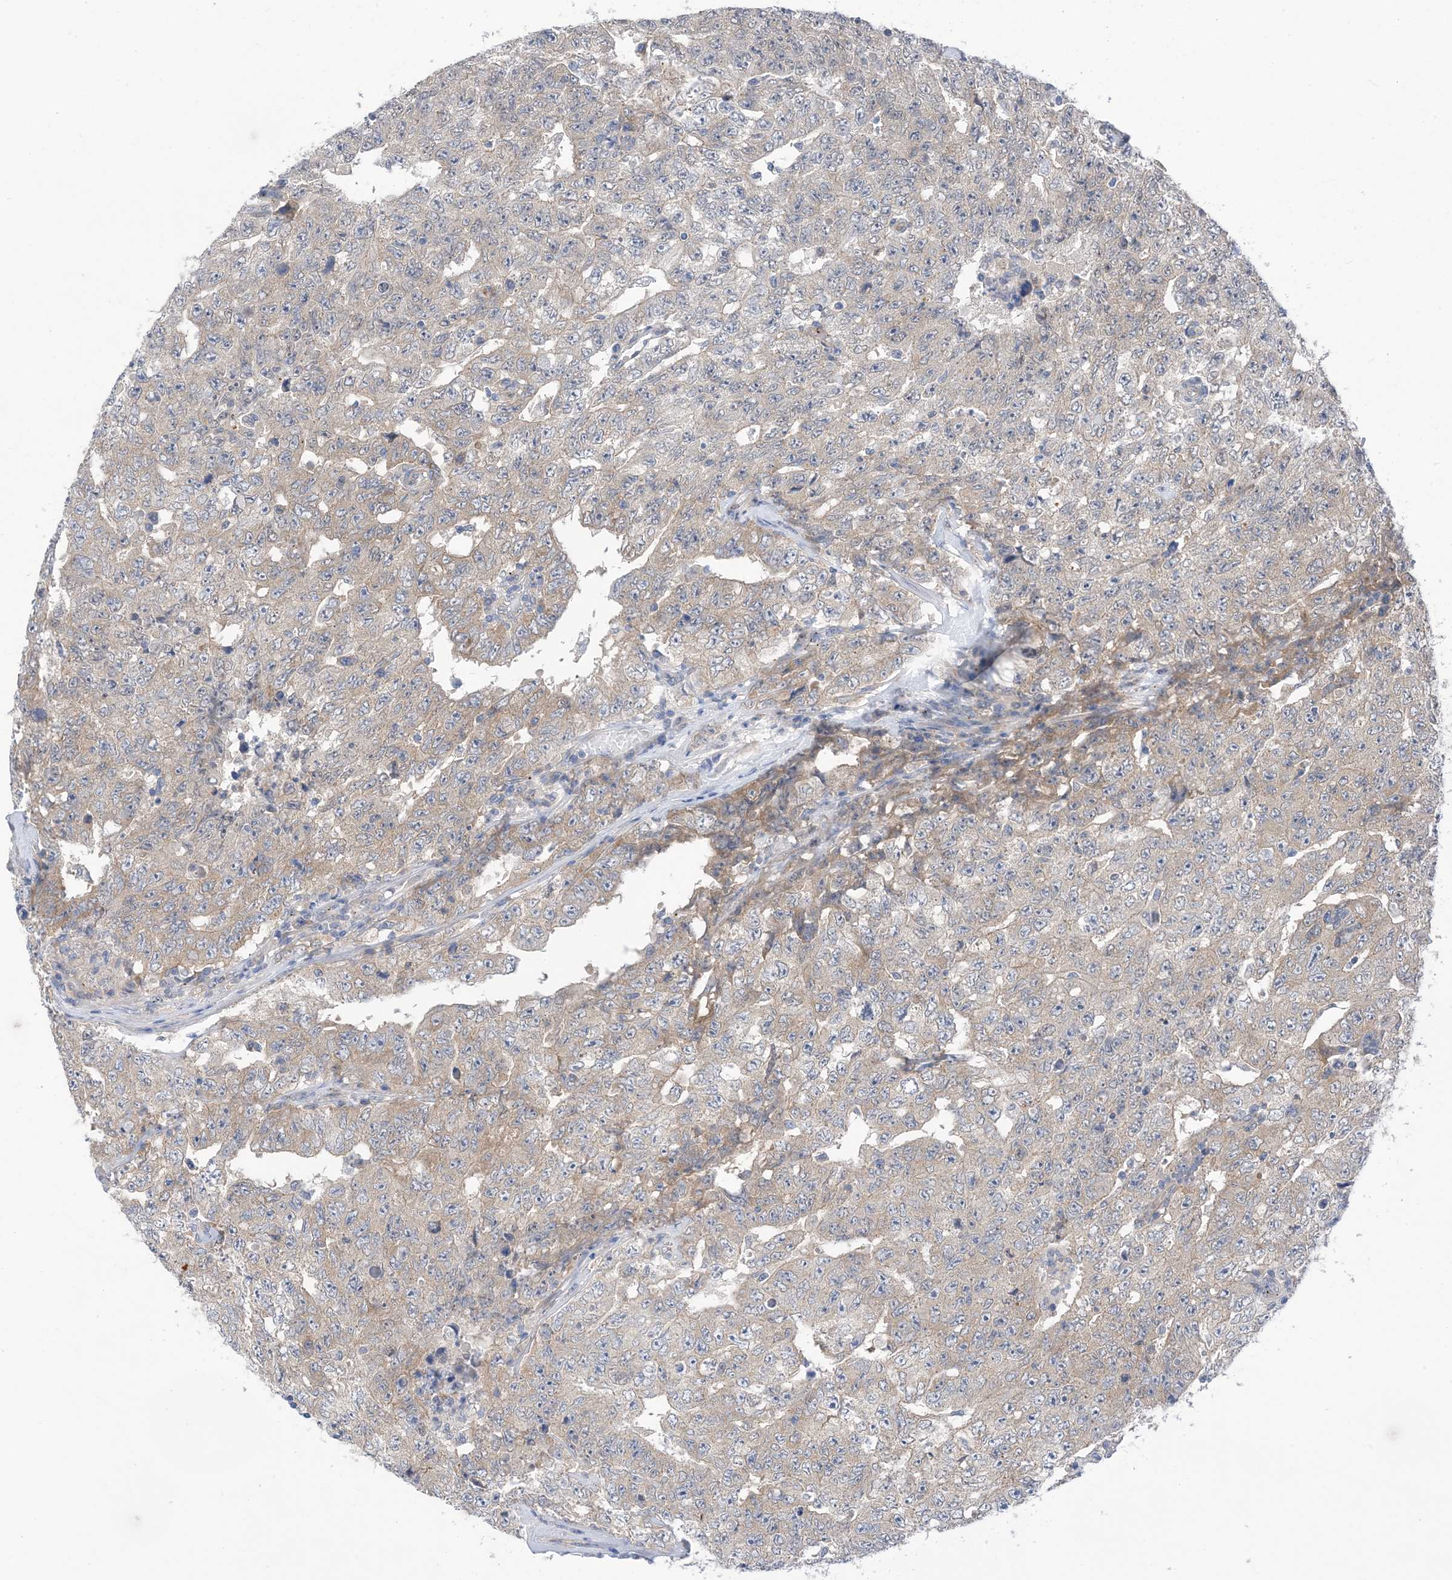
{"staining": {"intensity": "weak", "quantity": "25%-75%", "location": "cytoplasmic/membranous"}, "tissue": "testis cancer", "cell_type": "Tumor cells", "image_type": "cancer", "snomed": [{"axis": "morphology", "description": "Carcinoma, Embryonal, NOS"}, {"axis": "topography", "description": "Testis"}], "caption": "Brown immunohistochemical staining in testis embryonal carcinoma exhibits weak cytoplasmic/membranous positivity in about 25%-75% of tumor cells.", "gene": "EHBP1", "patient": {"sex": "male", "age": 26}}